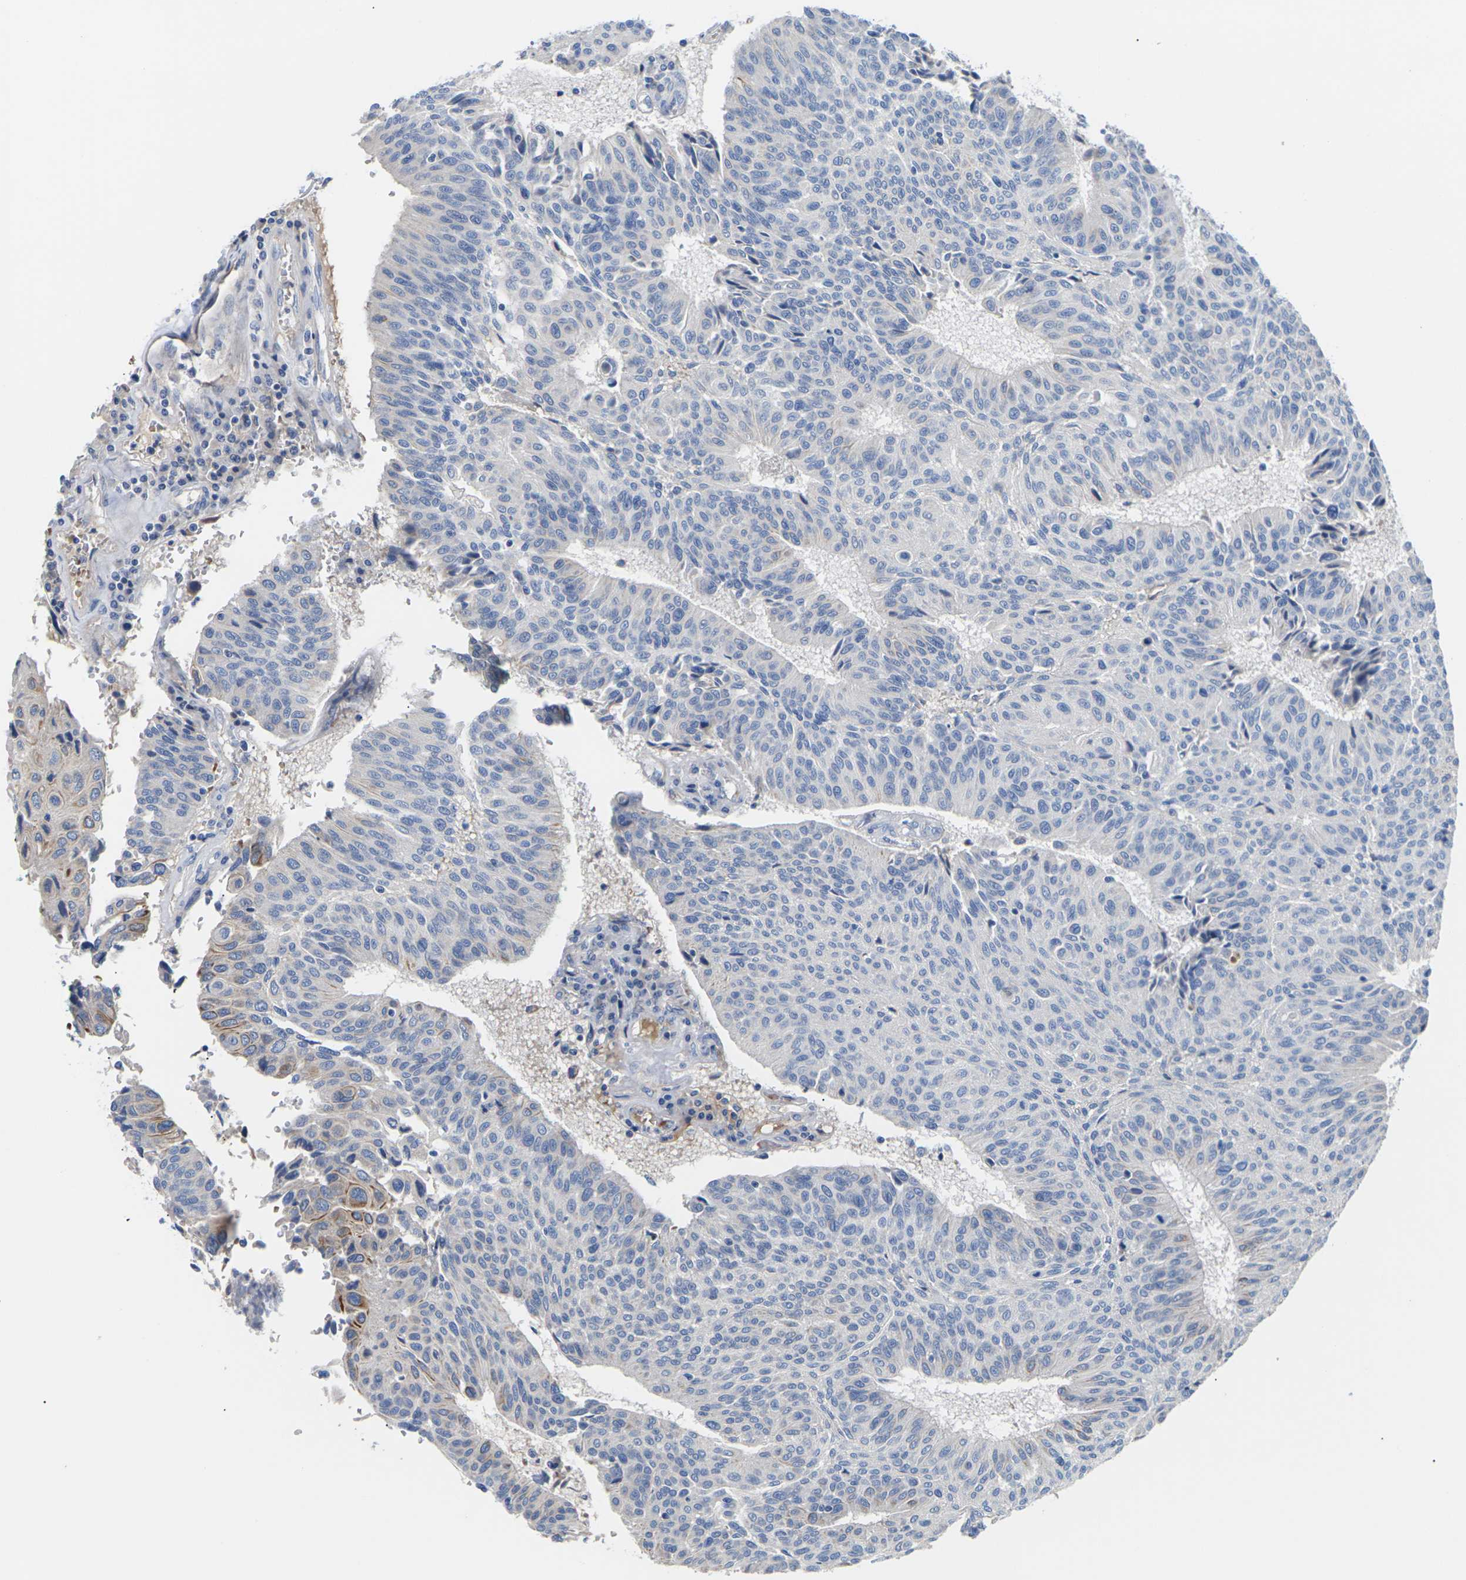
{"staining": {"intensity": "moderate", "quantity": "<25%", "location": "cytoplasmic/membranous"}, "tissue": "urothelial cancer", "cell_type": "Tumor cells", "image_type": "cancer", "snomed": [{"axis": "morphology", "description": "Urothelial carcinoma, High grade"}, {"axis": "topography", "description": "Urinary bladder"}], "caption": "A low amount of moderate cytoplasmic/membranous positivity is present in about <25% of tumor cells in high-grade urothelial carcinoma tissue.", "gene": "TMCO4", "patient": {"sex": "male", "age": 66}}